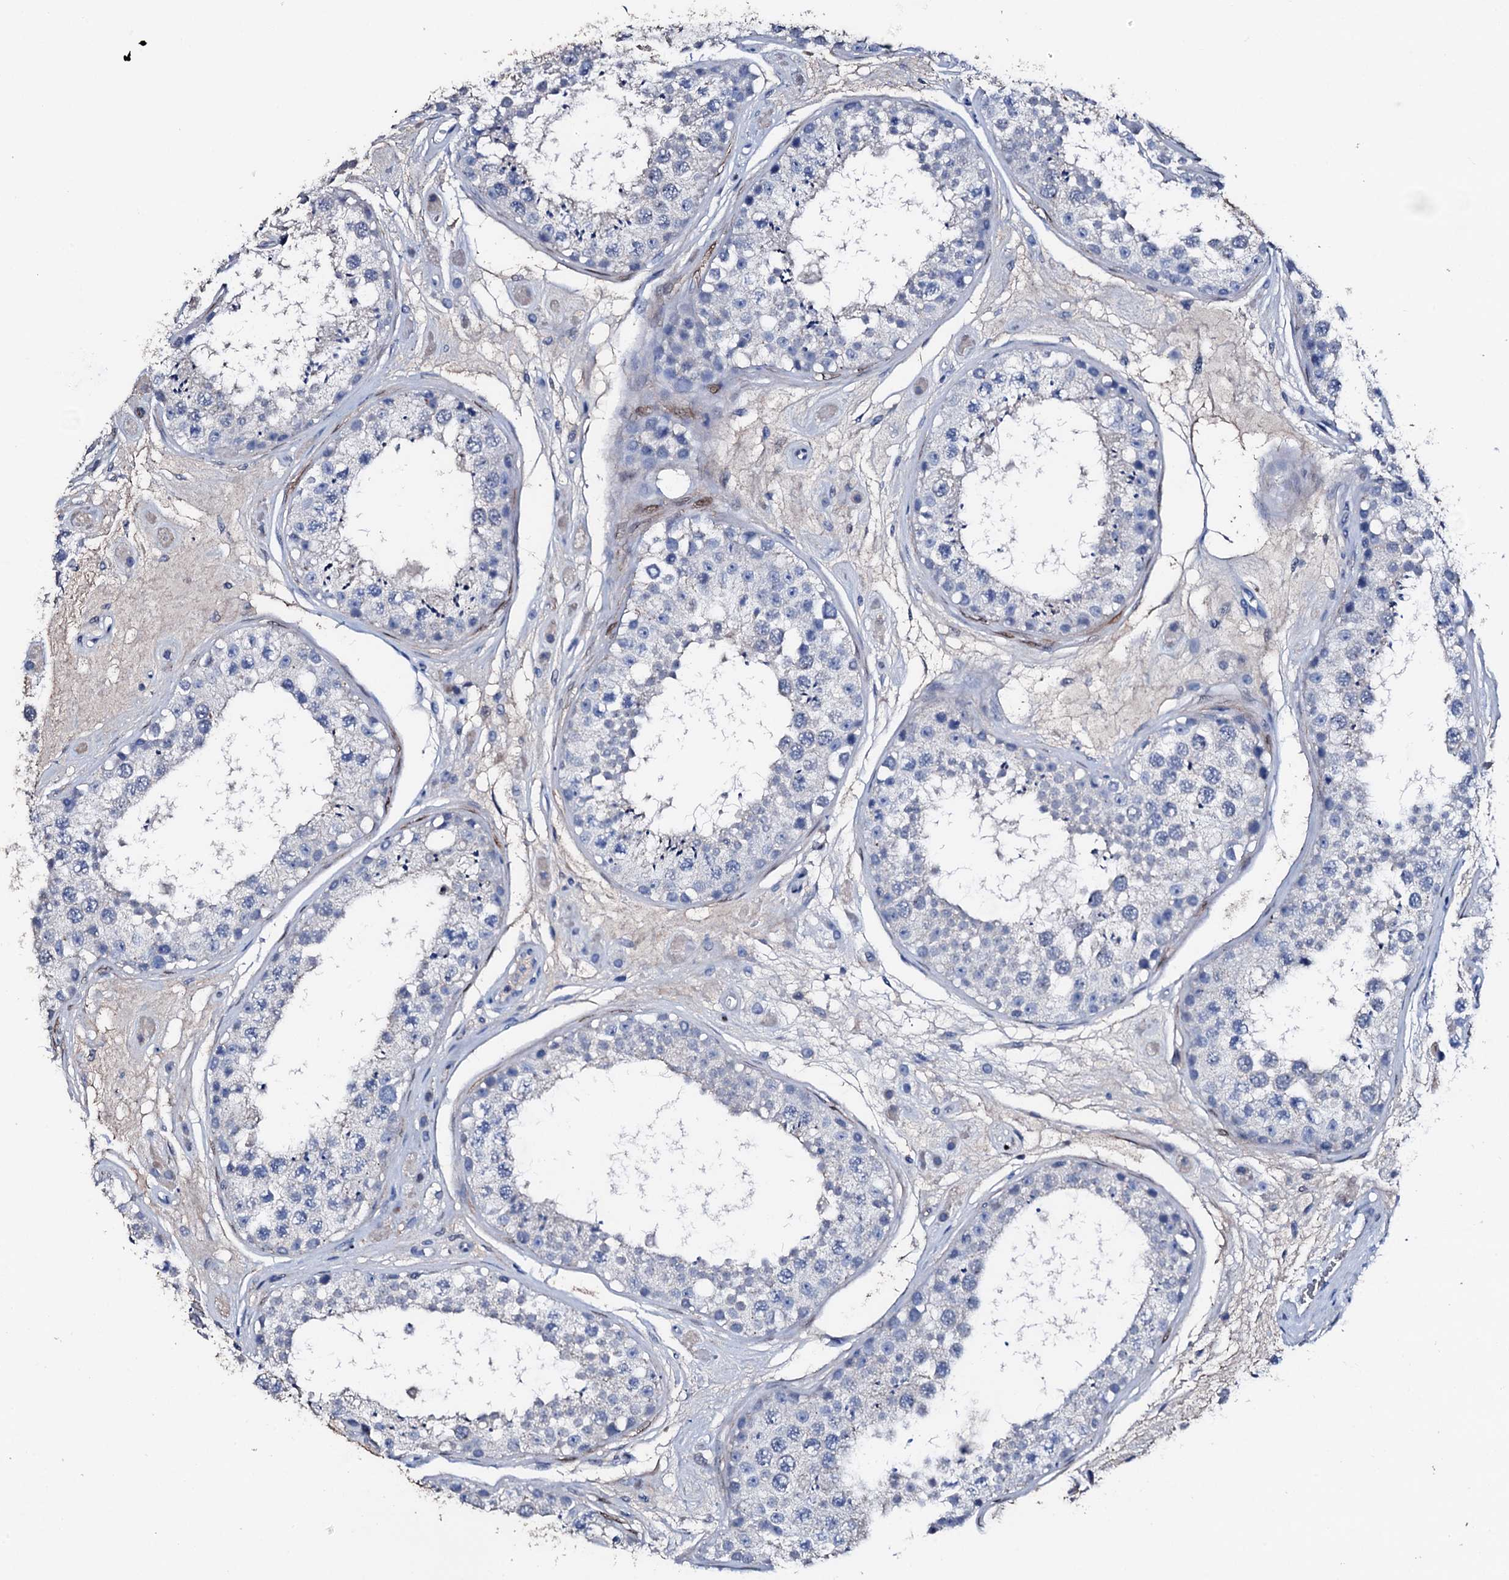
{"staining": {"intensity": "negative", "quantity": "none", "location": "none"}, "tissue": "testis", "cell_type": "Cells in seminiferous ducts", "image_type": "normal", "snomed": [{"axis": "morphology", "description": "Normal tissue, NOS"}, {"axis": "topography", "description": "Testis"}], "caption": "Cells in seminiferous ducts show no significant protein staining in benign testis.", "gene": "NRIP2", "patient": {"sex": "male", "age": 25}}